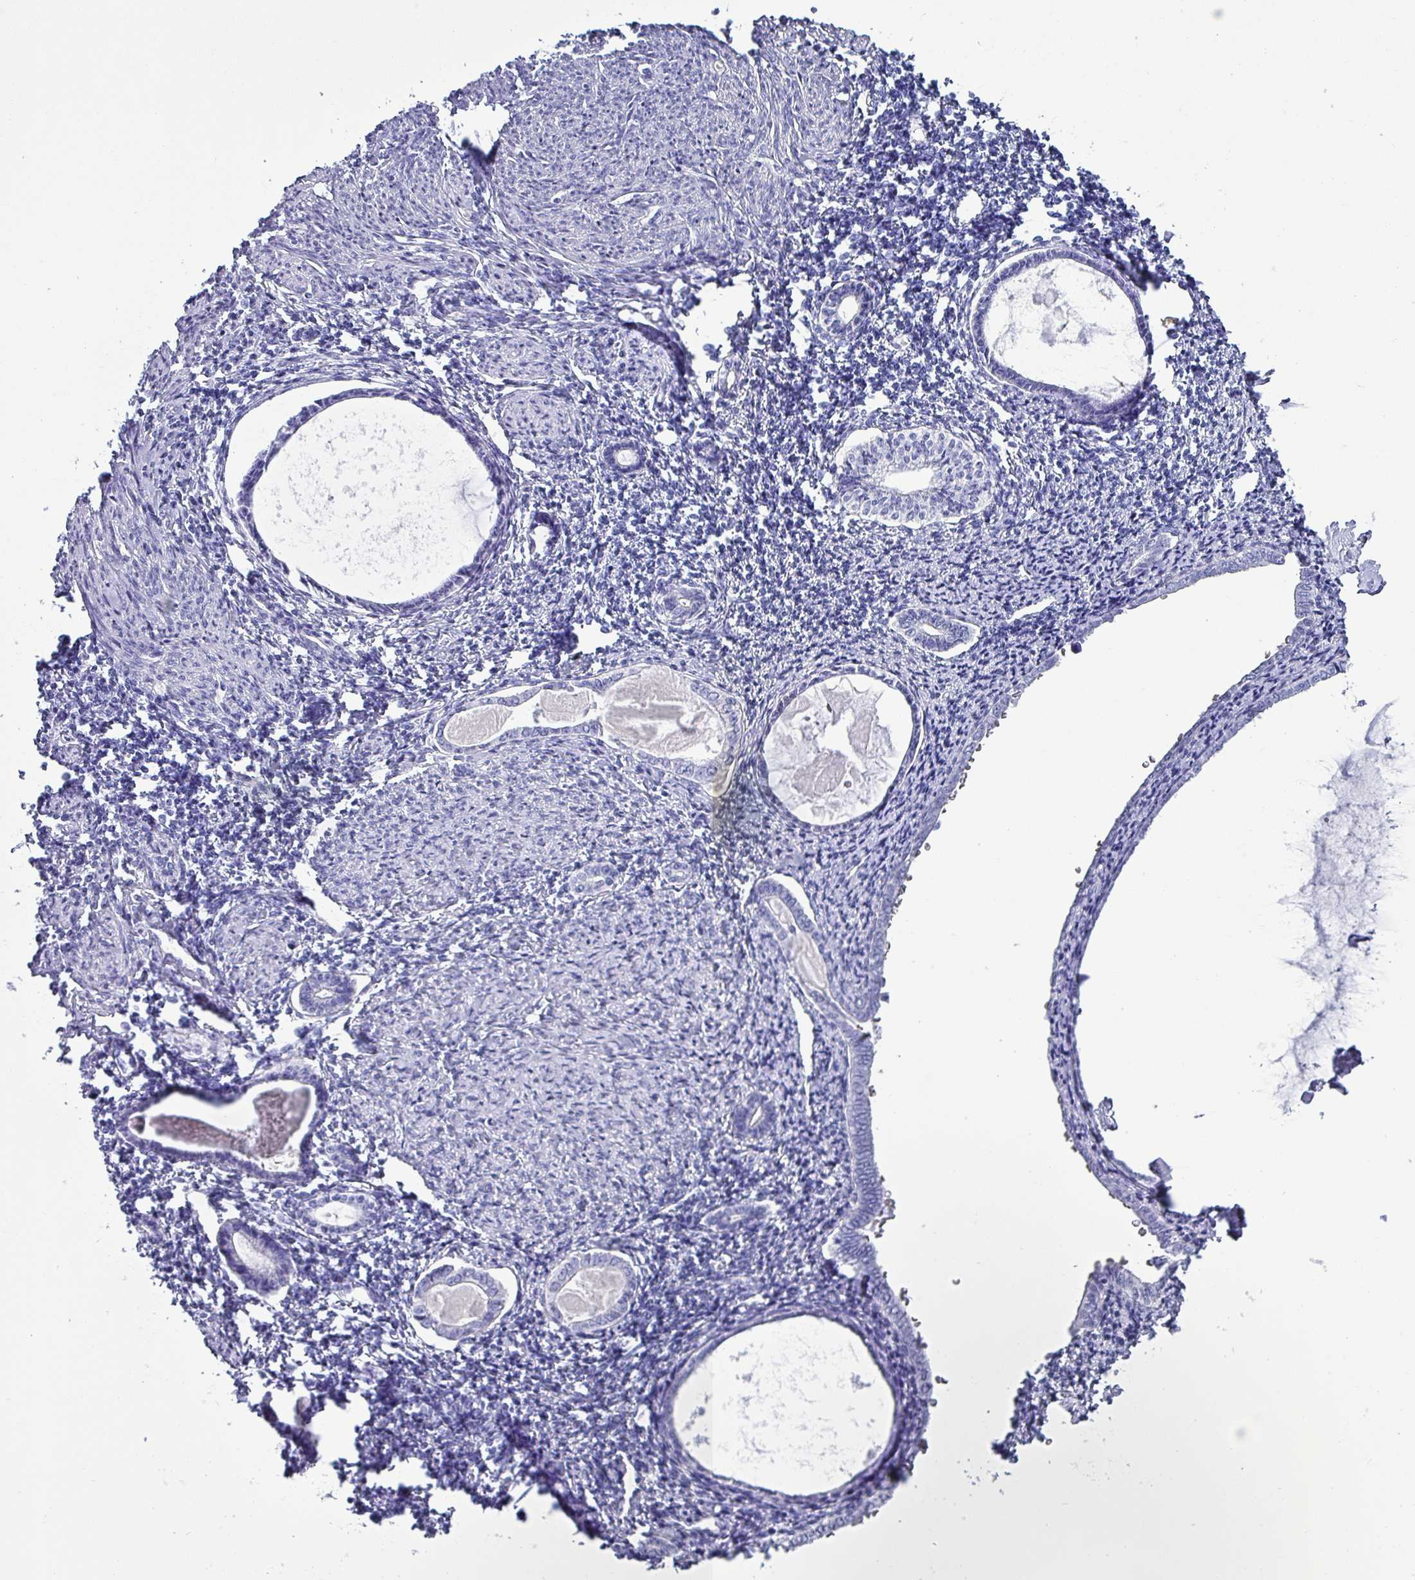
{"staining": {"intensity": "negative", "quantity": "none", "location": "none"}, "tissue": "endometrium", "cell_type": "Cells in endometrial stroma", "image_type": "normal", "snomed": [{"axis": "morphology", "description": "Normal tissue, NOS"}, {"axis": "topography", "description": "Endometrium"}], "caption": "Immunohistochemistry (IHC) histopathology image of benign endometrium stained for a protein (brown), which displays no staining in cells in endometrial stroma.", "gene": "KRT6A", "patient": {"sex": "female", "age": 63}}